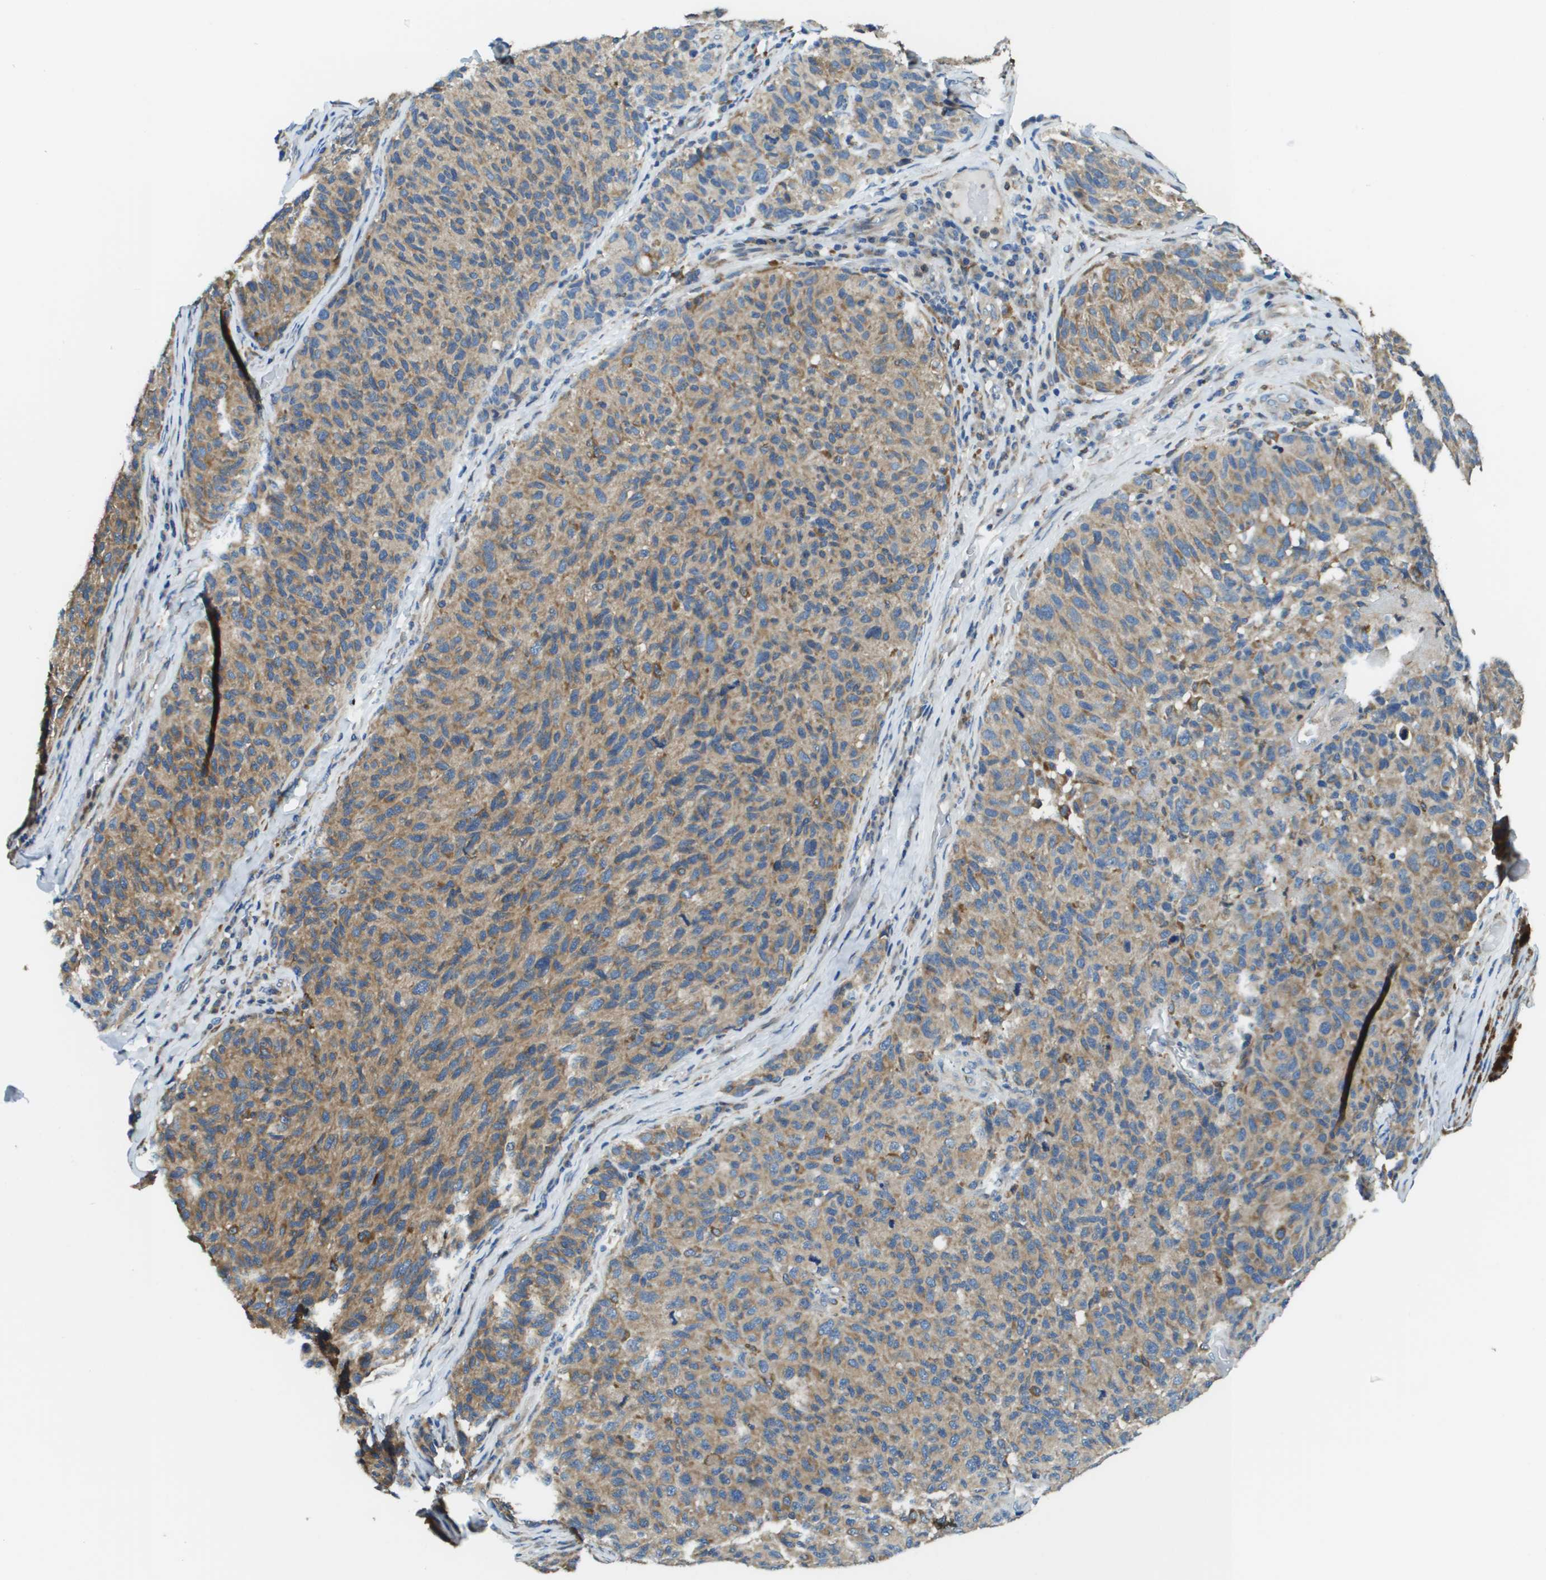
{"staining": {"intensity": "weak", "quantity": ">75%", "location": "cytoplasmic/membranous"}, "tissue": "melanoma", "cell_type": "Tumor cells", "image_type": "cancer", "snomed": [{"axis": "morphology", "description": "Malignant melanoma, NOS"}, {"axis": "topography", "description": "Skin"}], "caption": "IHC photomicrograph of malignant melanoma stained for a protein (brown), which displays low levels of weak cytoplasmic/membranous staining in about >75% of tumor cells.", "gene": "CNPY3", "patient": {"sex": "female", "age": 73}}